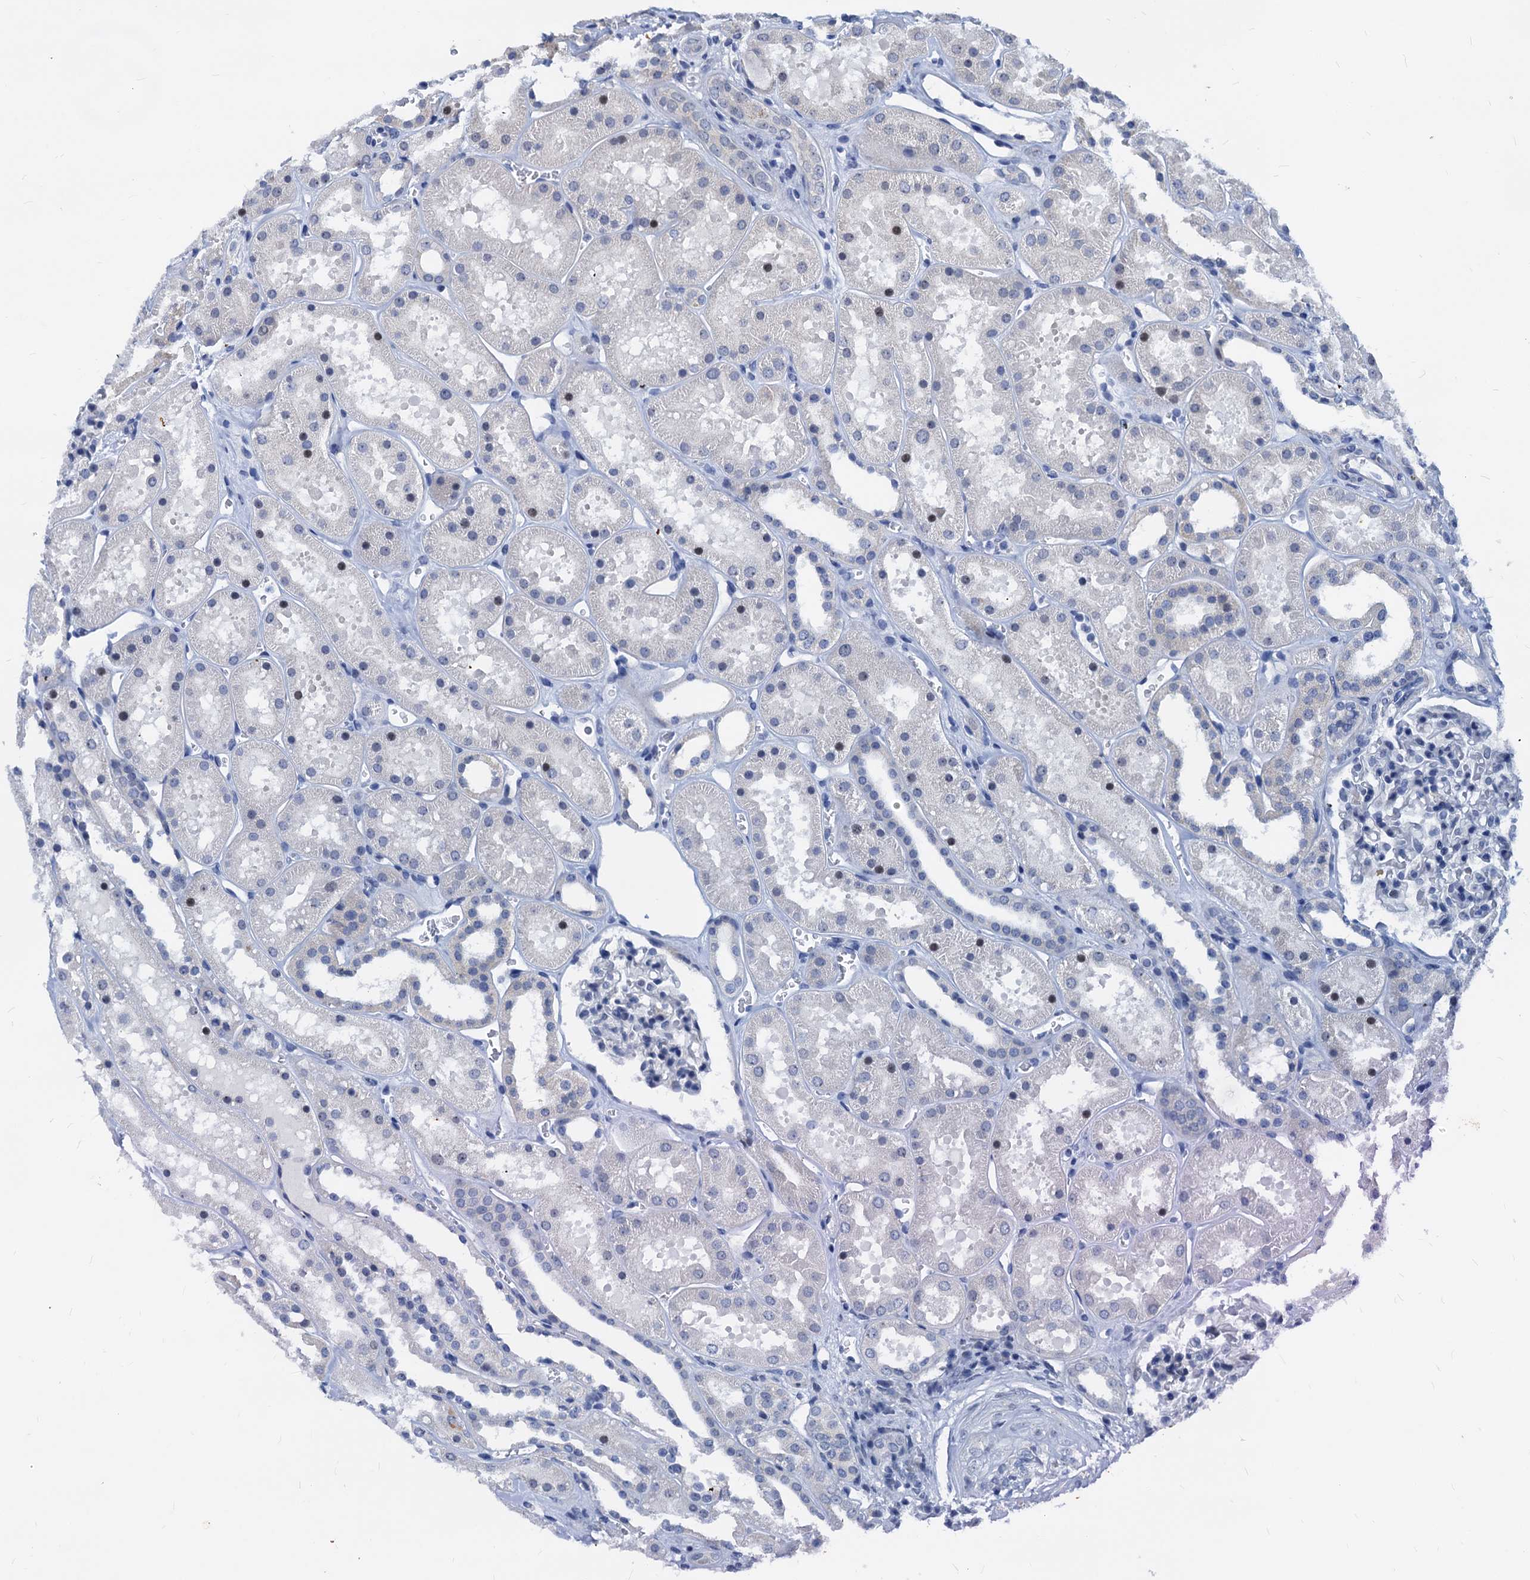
{"staining": {"intensity": "negative", "quantity": "none", "location": "none"}, "tissue": "kidney", "cell_type": "Cells in glomeruli", "image_type": "normal", "snomed": [{"axis": "morphology", "description": "Normal tissue, NOS"}, {"axis": "topography", "description": "Kidney"}], "caption": "This is an immunohistochemistry photomicrograph of benign human kidney. There is no positivity in cells in glomeruli.", "gene": "HSF2", "patient": {"sex": "female", "age": 41}}